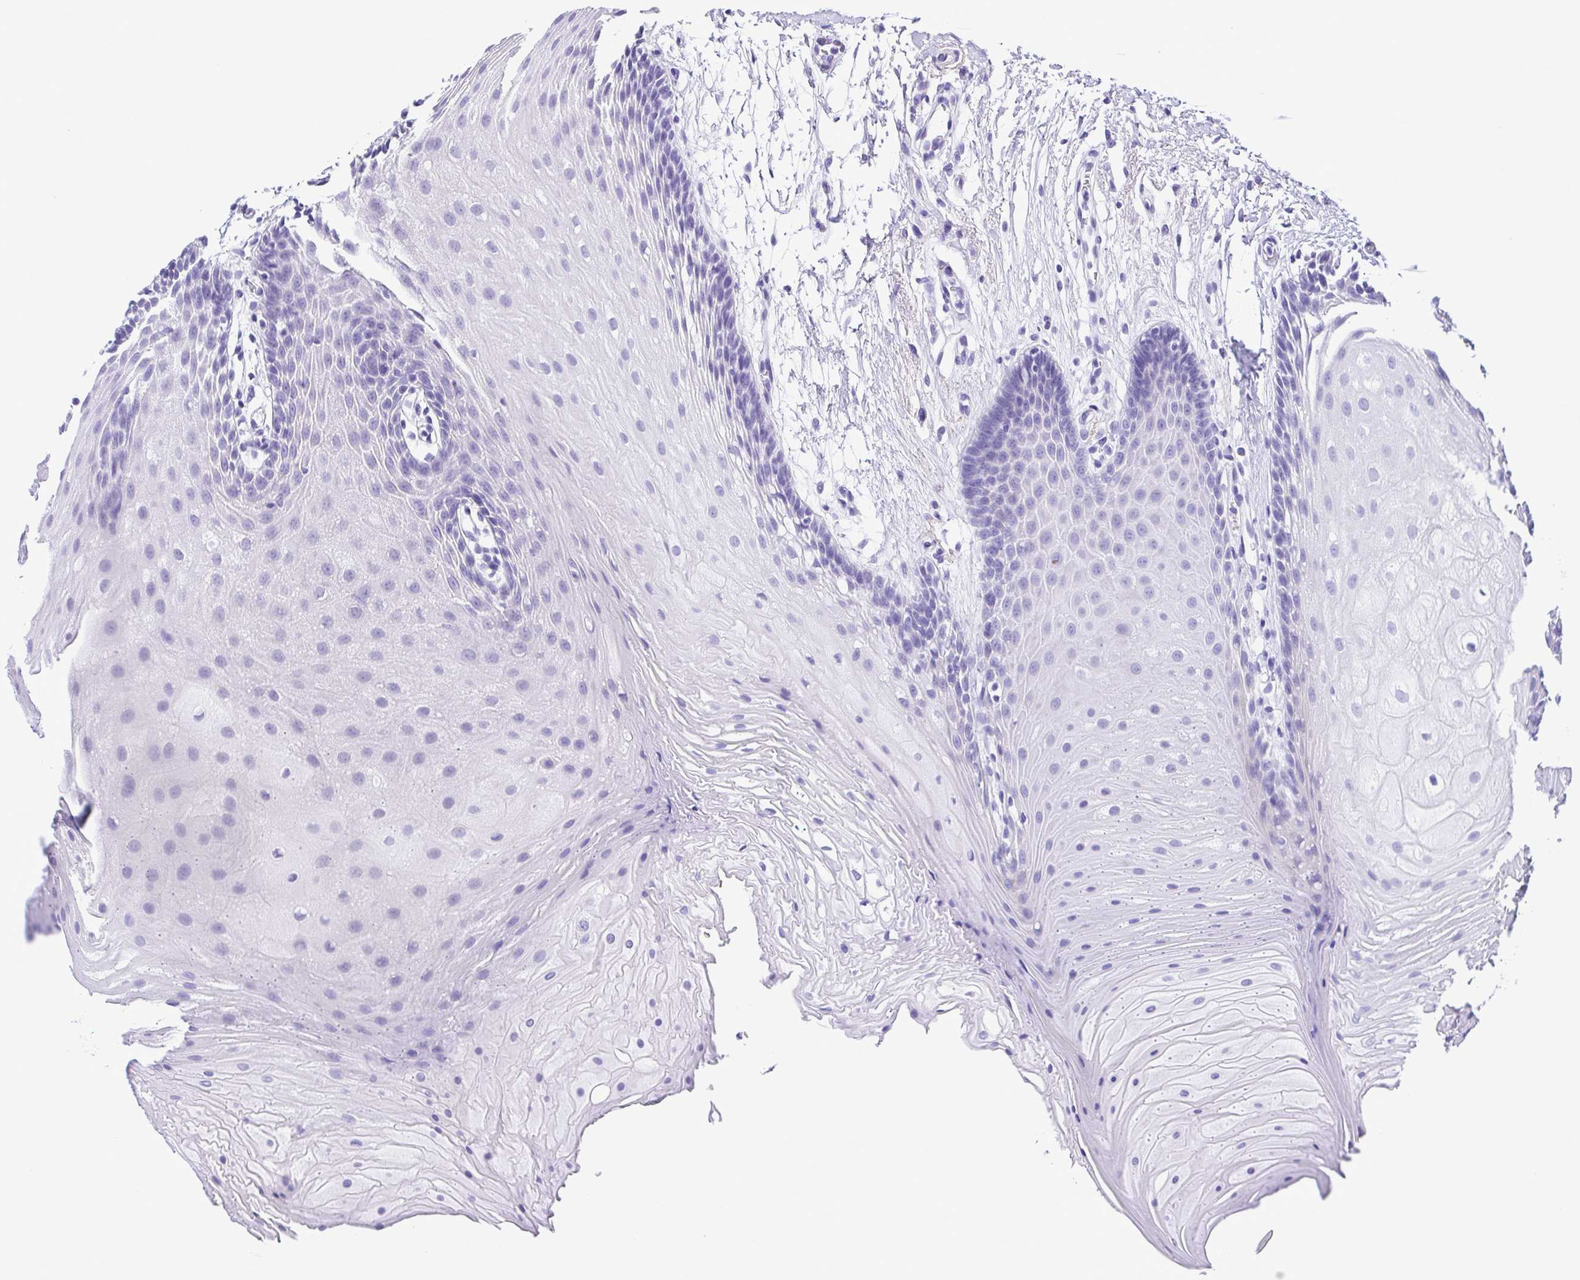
{"staining": {"intensity": "negative", "quantity": "none", "location": "none"}, "tissue": "oral mucosa", "cell_type": "Squamous epithelial cells", "image_type": "normal", "snomed": [{"axis": "morphology", "description": "Normal tissue, NOS"}, {"axis": "morphology", "description": "Squamous cell carcinoma, NOS"}, {"axis": "topography", "description": "Oral tissue"}, {"axis": "topography", "description": "Tounge, NOS"}, {"axis": "topography", "description": "Head-Neck"}], "caption": "The photomicrograph demonstrates no significant positivity in squamous epithelial cells of oral mucosa.", "gene": "PAK3", "patient": {"sex": "male", "age": 62}}